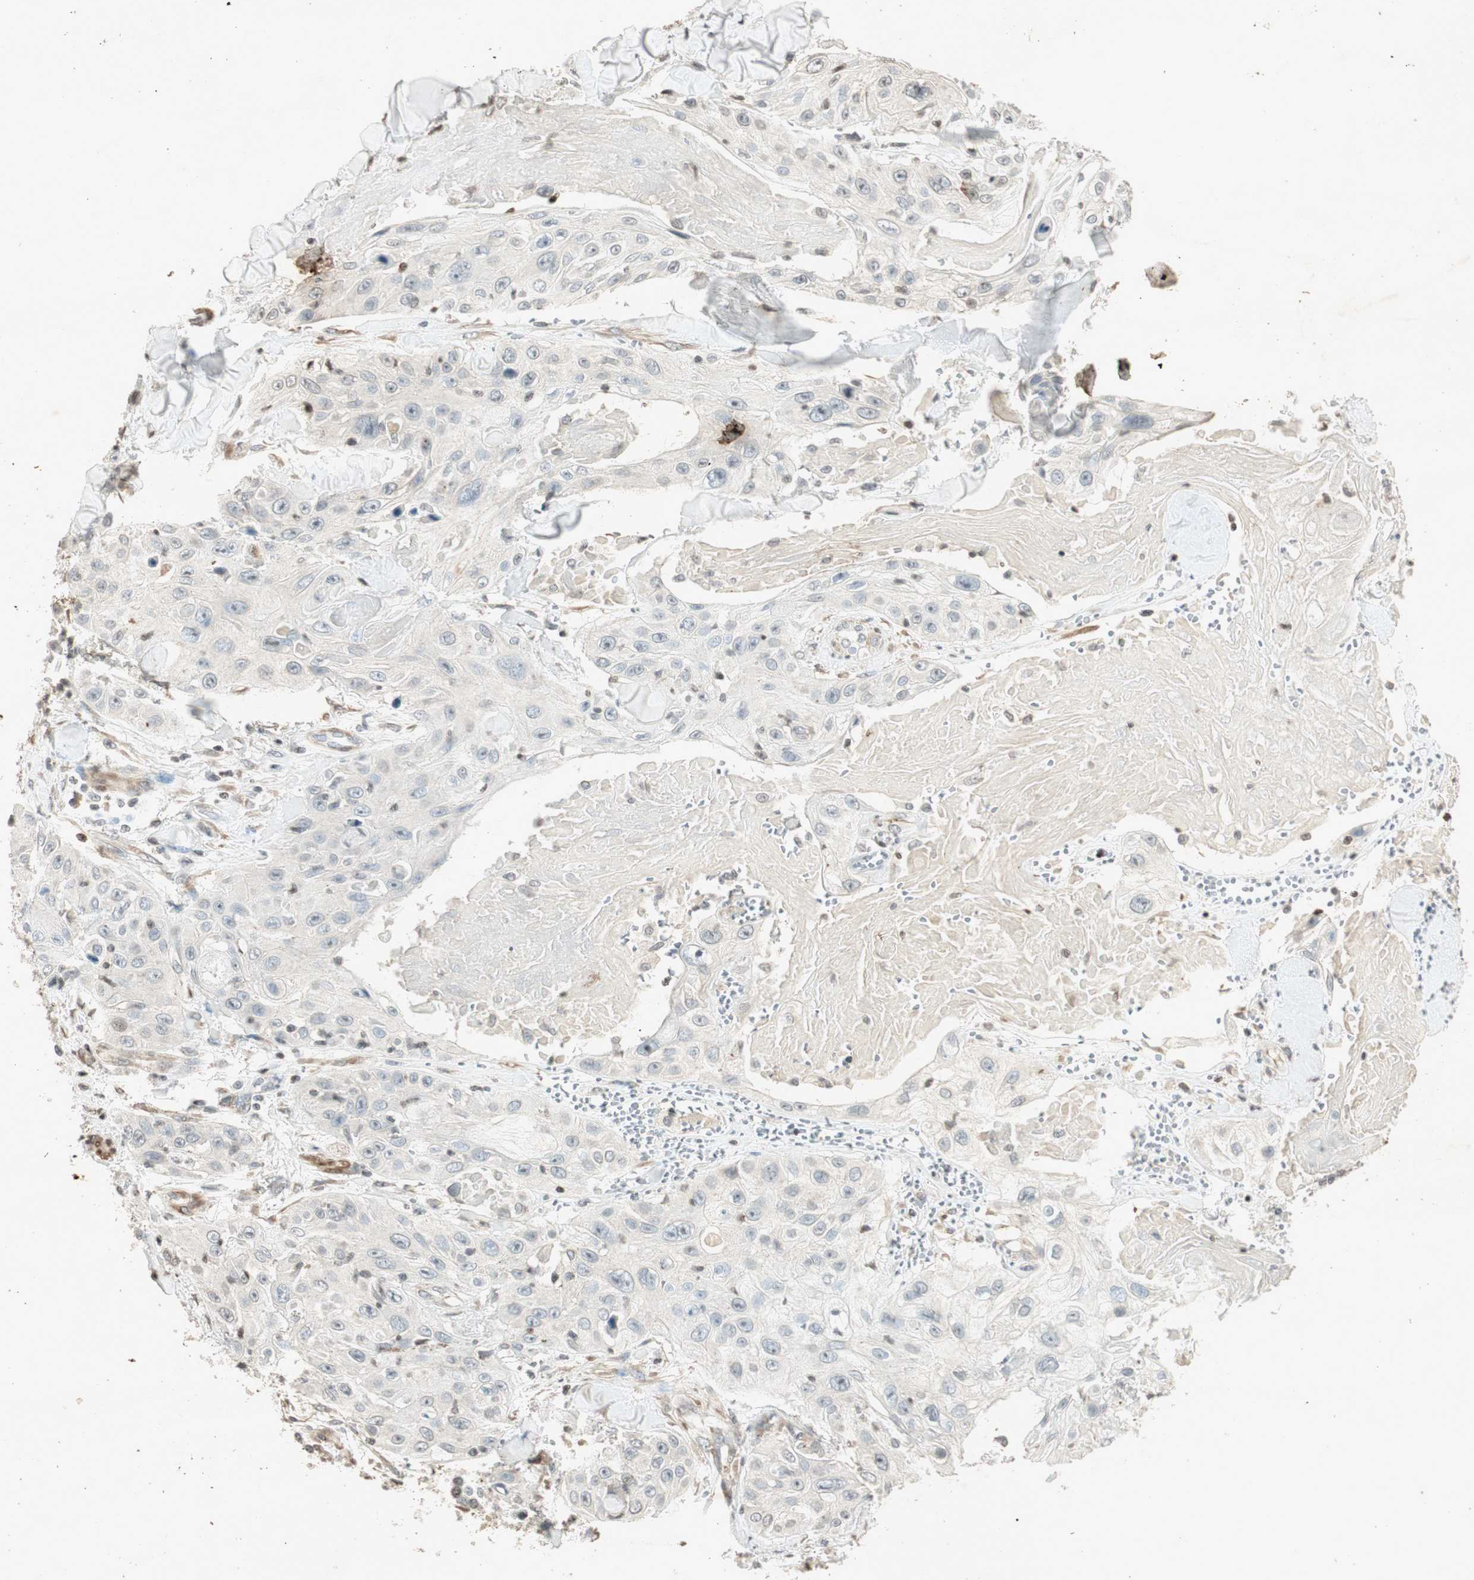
{"staining": {"intensity": "negative", "quantity": "none", "location": "none"}, "tissue": "skin cancer", "cell_type": "Tumor cells", "image_type": "cancer", "snomed": [{"axis": "morphology", "description": "Squamous cell carcinoma, NOS"}, {"axis": "topography", "description": "Skin"}], "caption": "Human squamous cell carcinoma (skin) stained for a protein using immunohistochemistry reveals no positivity in tumor cells.", "gene": "PRKG1", "patient": {"sex": "male", "age": 86}}